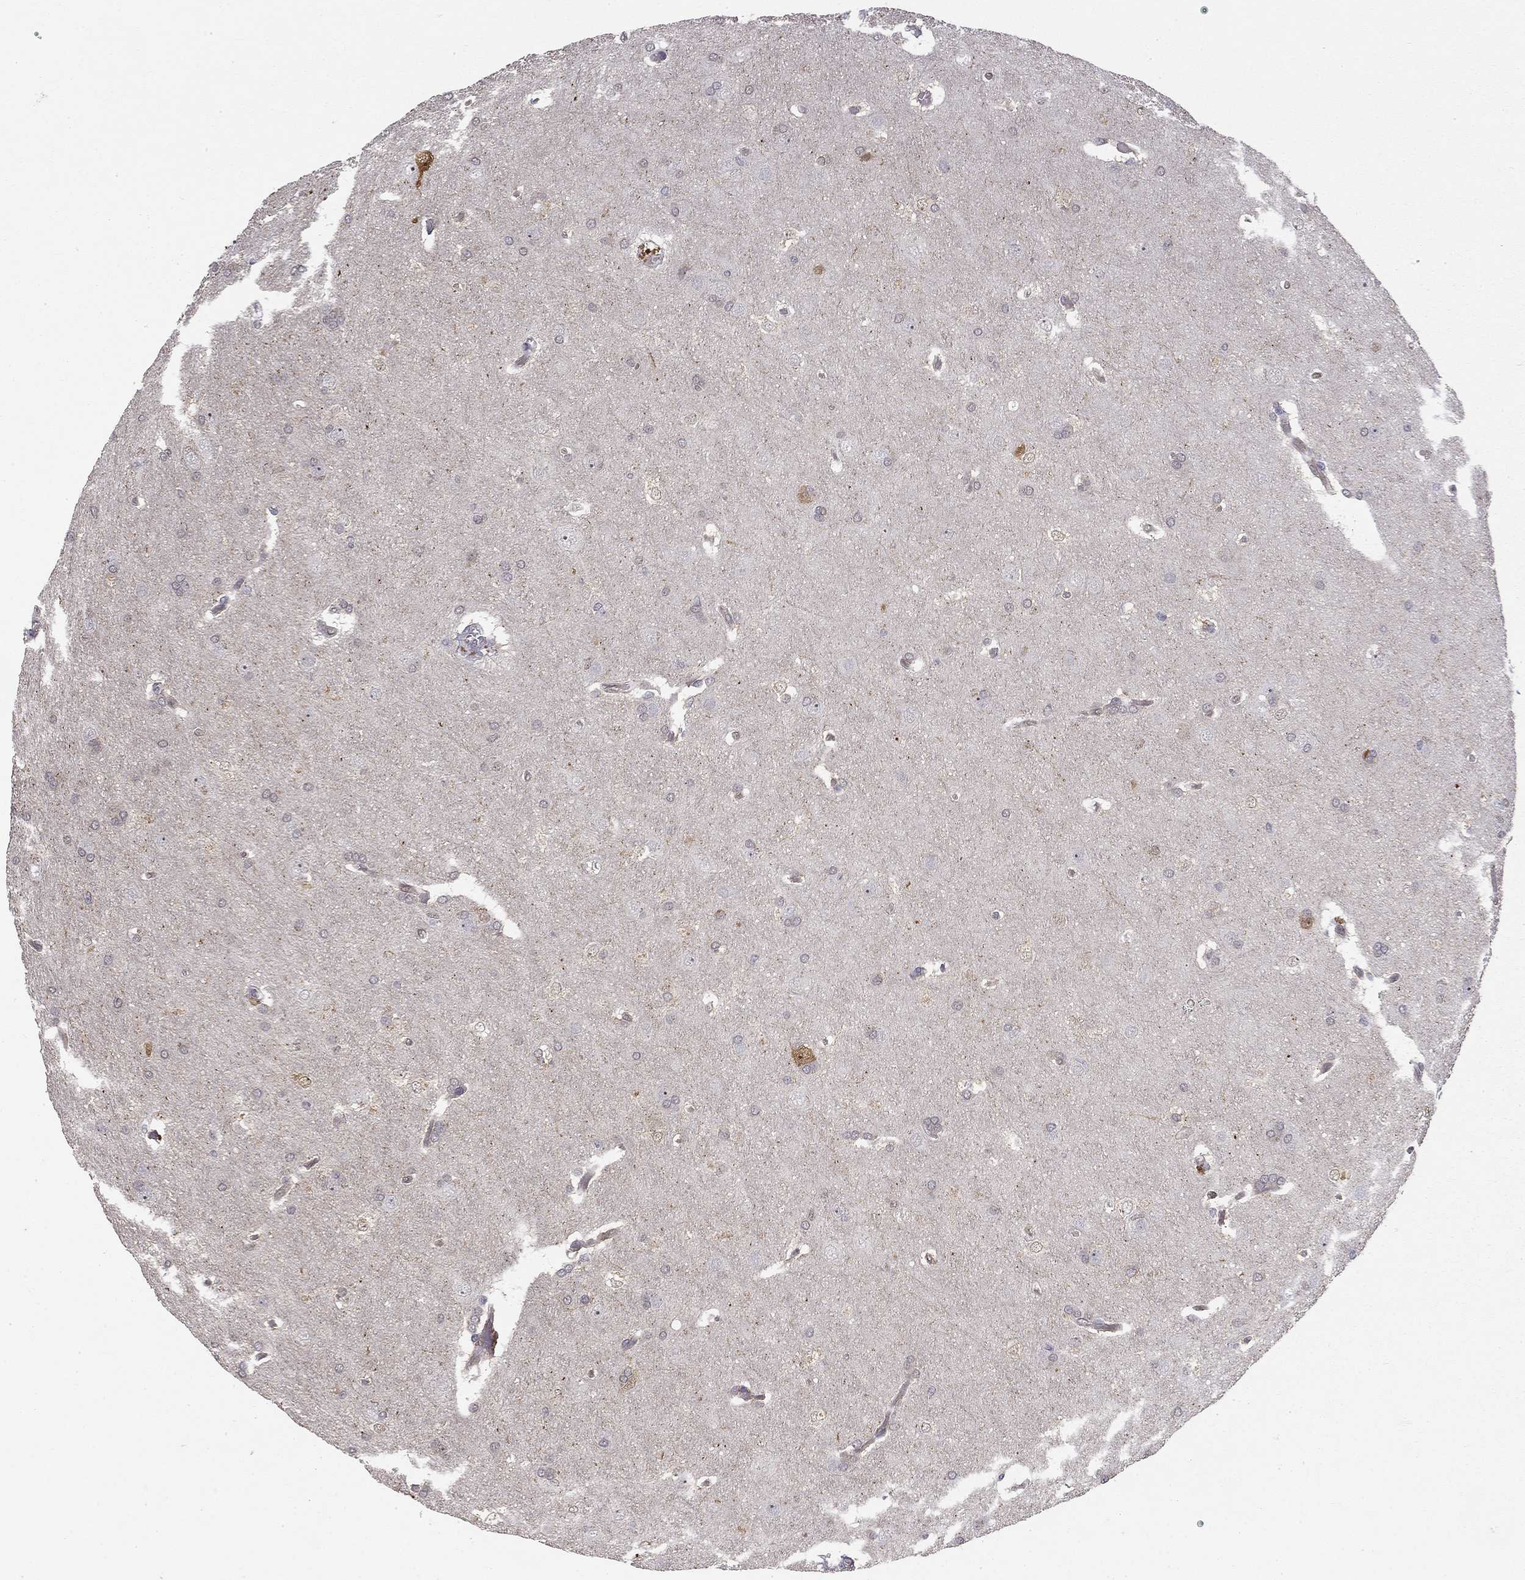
{"staining": {"intensity": "negative", "quantity": "none", "location": "none"}, "tissue": "glioma", "cell_type": "Tumor cells", "image_type": "cancer", "snomed": [{"axis": "morphology", "description": "Glioma, malignant, Low grade"}, {"axis": "topography", "description": "Brain"}], "caption": "The micrograph exhibits no significant expression in tumor cells of low-grade glioma (malignant). Nuclei are stained in blue.", "gene": "STXBP6", "patient": {"sex": "female", "age": 32}}